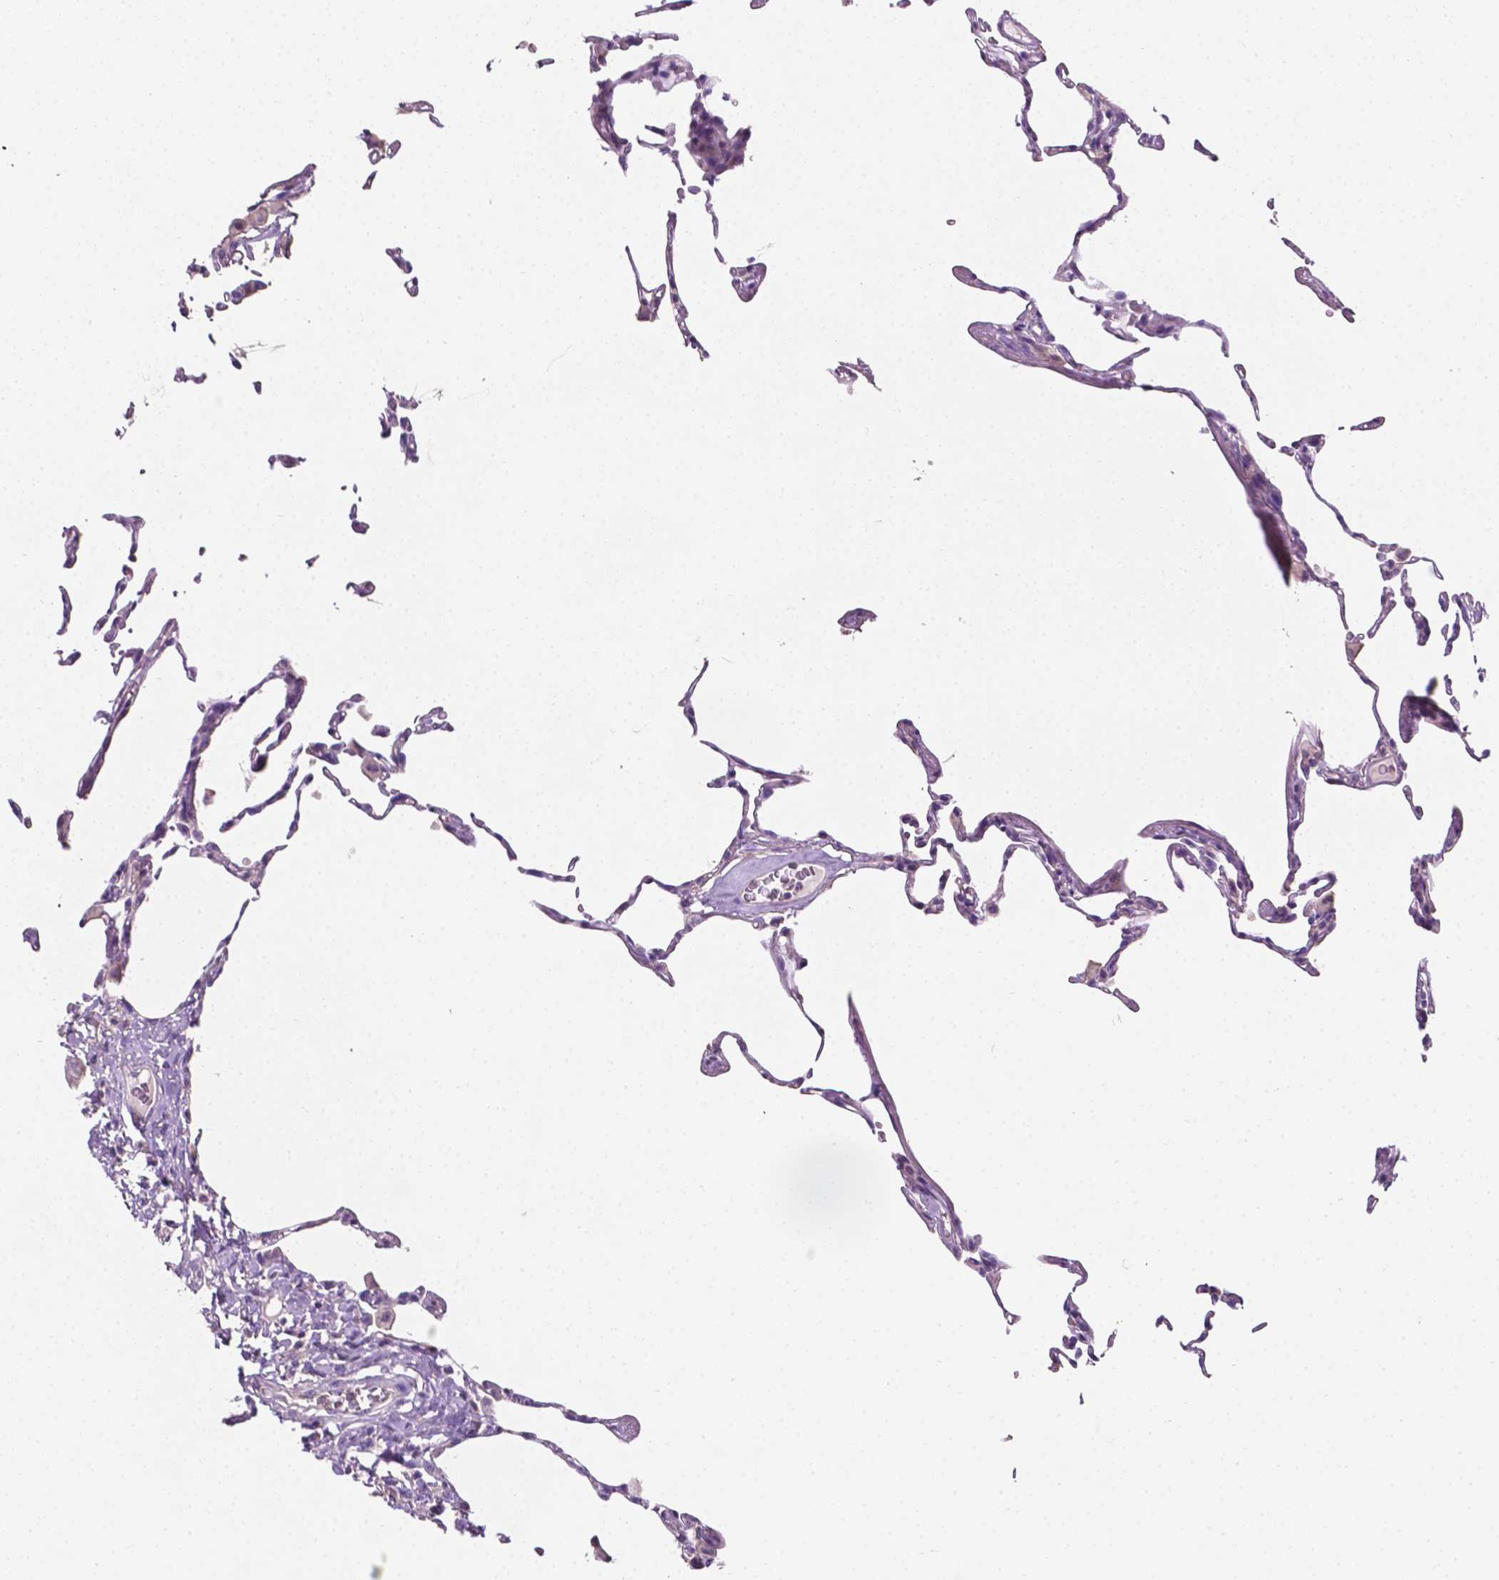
{"staining": {"intensity": "negative", "quantity": "none", "location": "none"}, "tissue": "lung", "cell_type": "Alveolar cells", "image_type": "normal", "snomed": [{"axis": "morphology", "description": "Normal tissue, NOS"}, {"axis": "topography", "description": "Lung"}], "caption": "DAB immunohistochemical staining of benign lung exhibits no significant positivity in alveolar cells. (Brightfield microscopy of DAB (3,3'-diaminobenzidine) IHC at high magnification).", "gene": "EGFR", "patient": {"sex": "female", "age": 57}}